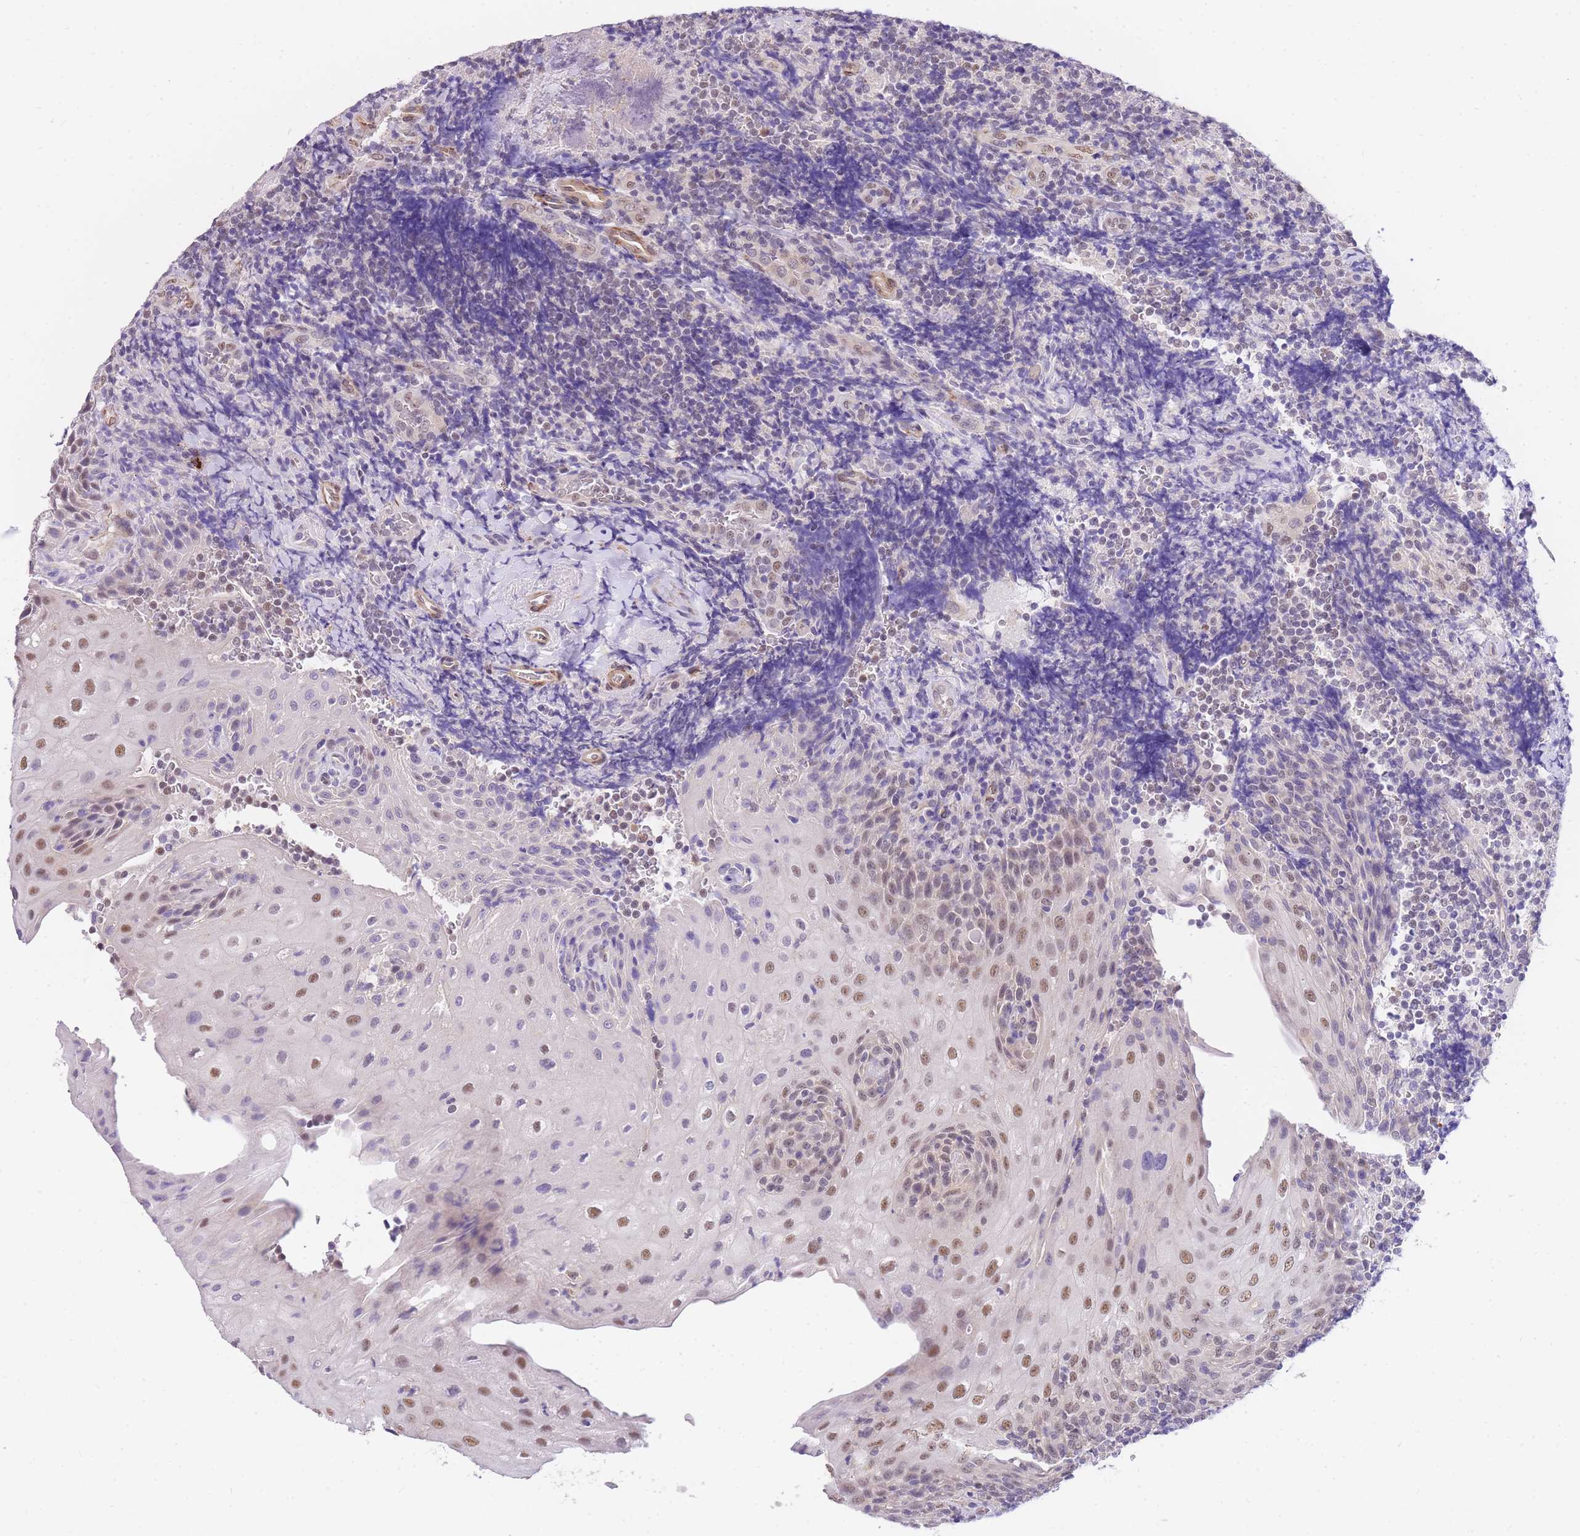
{"staining": {"intensity": "negative", "quantity": "none", "location": "none"}, "tissue": "tonsil", "cell_type": "Germinal center cells", "image_type": "normal", "snomed": [{"axis": "morphology", "description": "Normal tissue, NOS"}, {"axis": "topography", "description": "Tonsil"}], "caption": "High power microscopy photomicrograph of an IHC photomicrograph of benign tonsil, revealing no significant expression in germinal center cells.", "gene": "S100PBP", "patient": {"sex": "male", "age": 37}}